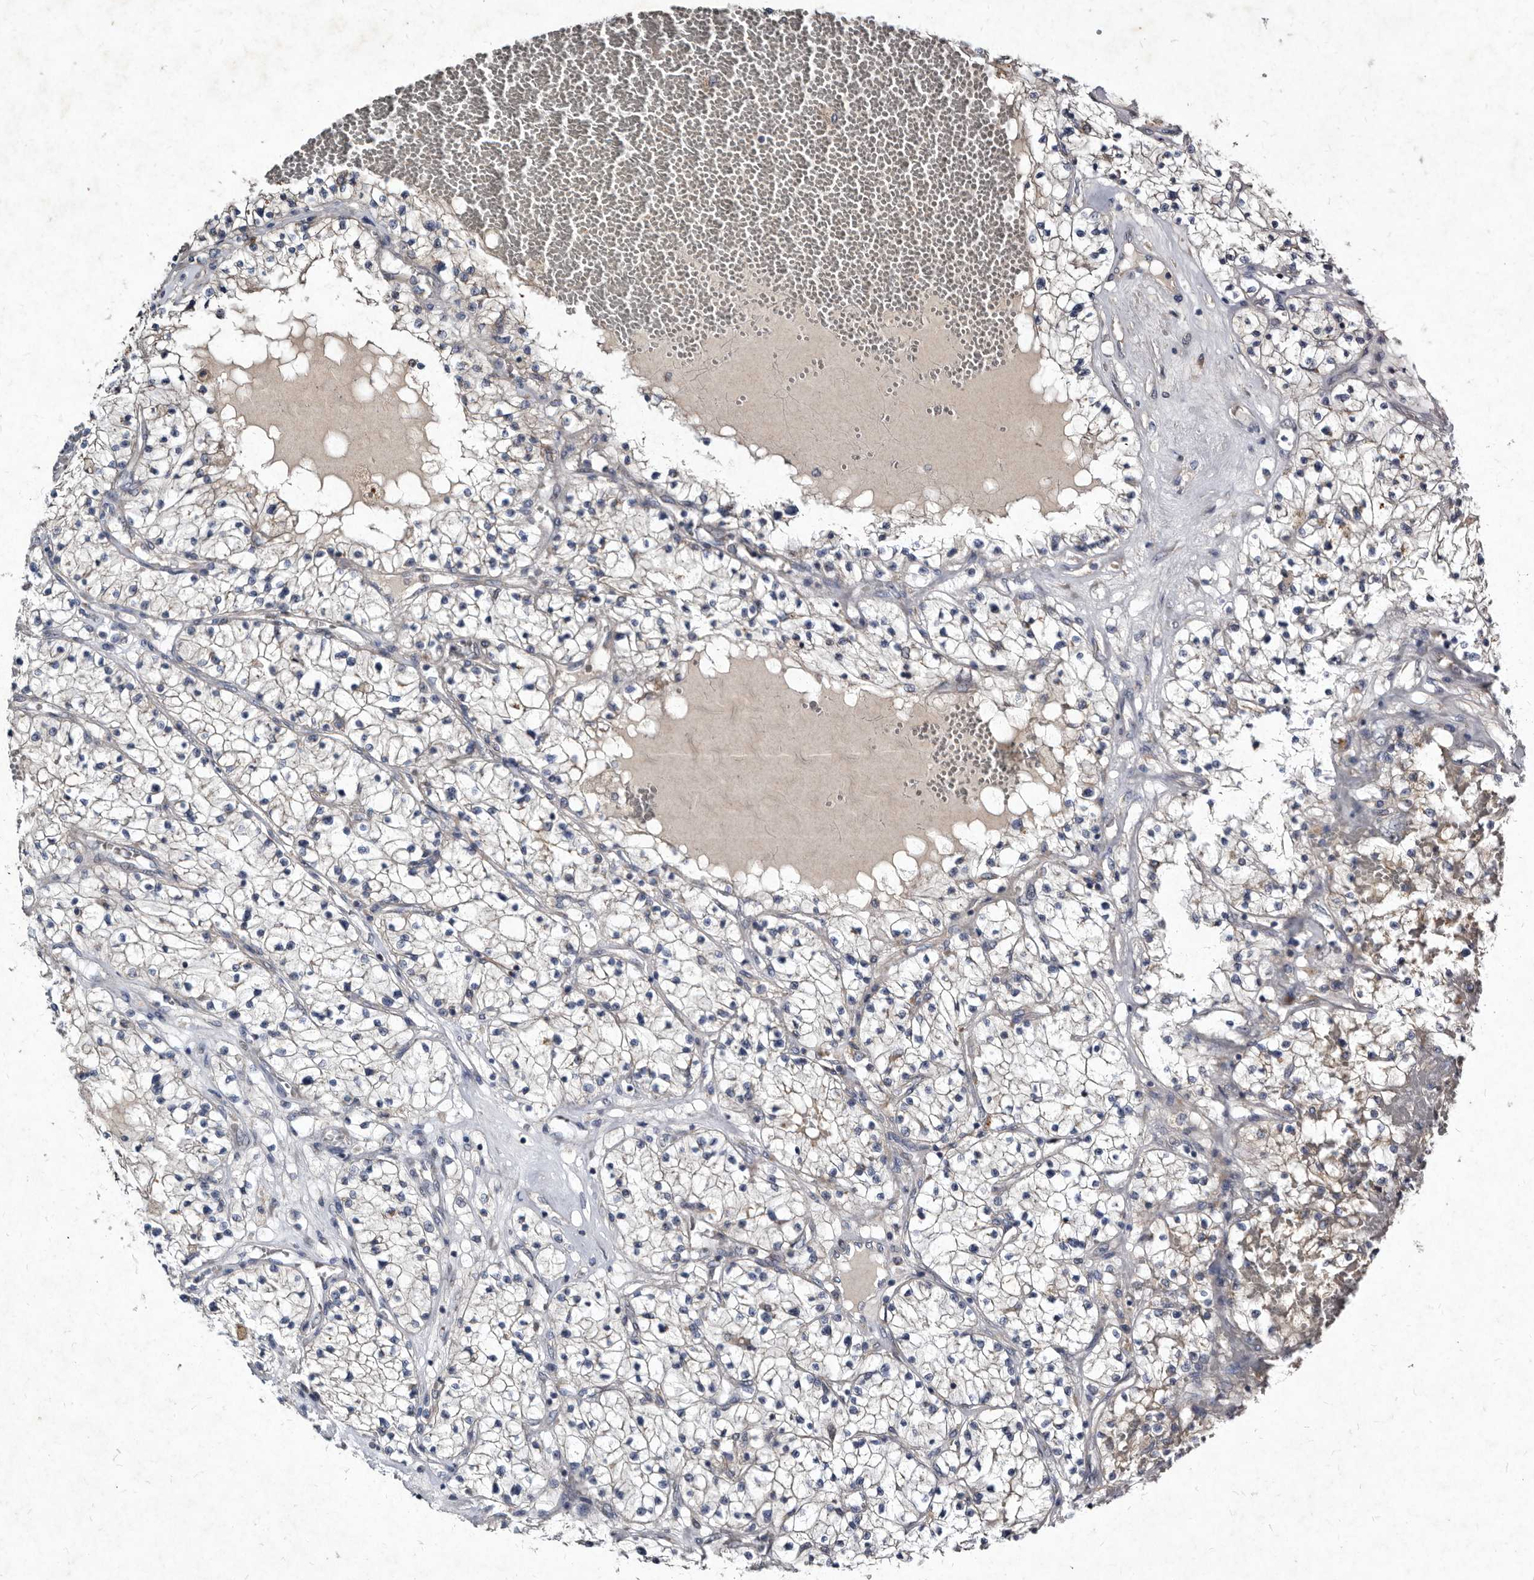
{"staining": {"intensity": "negative", "quantity": "none", "location": "none"}, "tissue": "renal cancer", "cell_type": "Tumor cells", "image_type": "cancer", "snomed": [{"axis": "morphology", "description": "Normal tissue, NOS"}, {"axis": "morphology", "description": "Adenocarcinoma, NOS"}, {"axis": "topography", "description": "Kidney"}], "caption": "DAB (3,3'-diaminobenzidine) immunohistochemical staining of human renal cancer (adenocarcinoma) exhibits no significant expression in tumor cells. The staining is performed using DAB brown chromogen with nuclei counter-stained in using hematoxylin.", "gene": "YPEL3", "patient": {"sex": "male", "age": 68}}